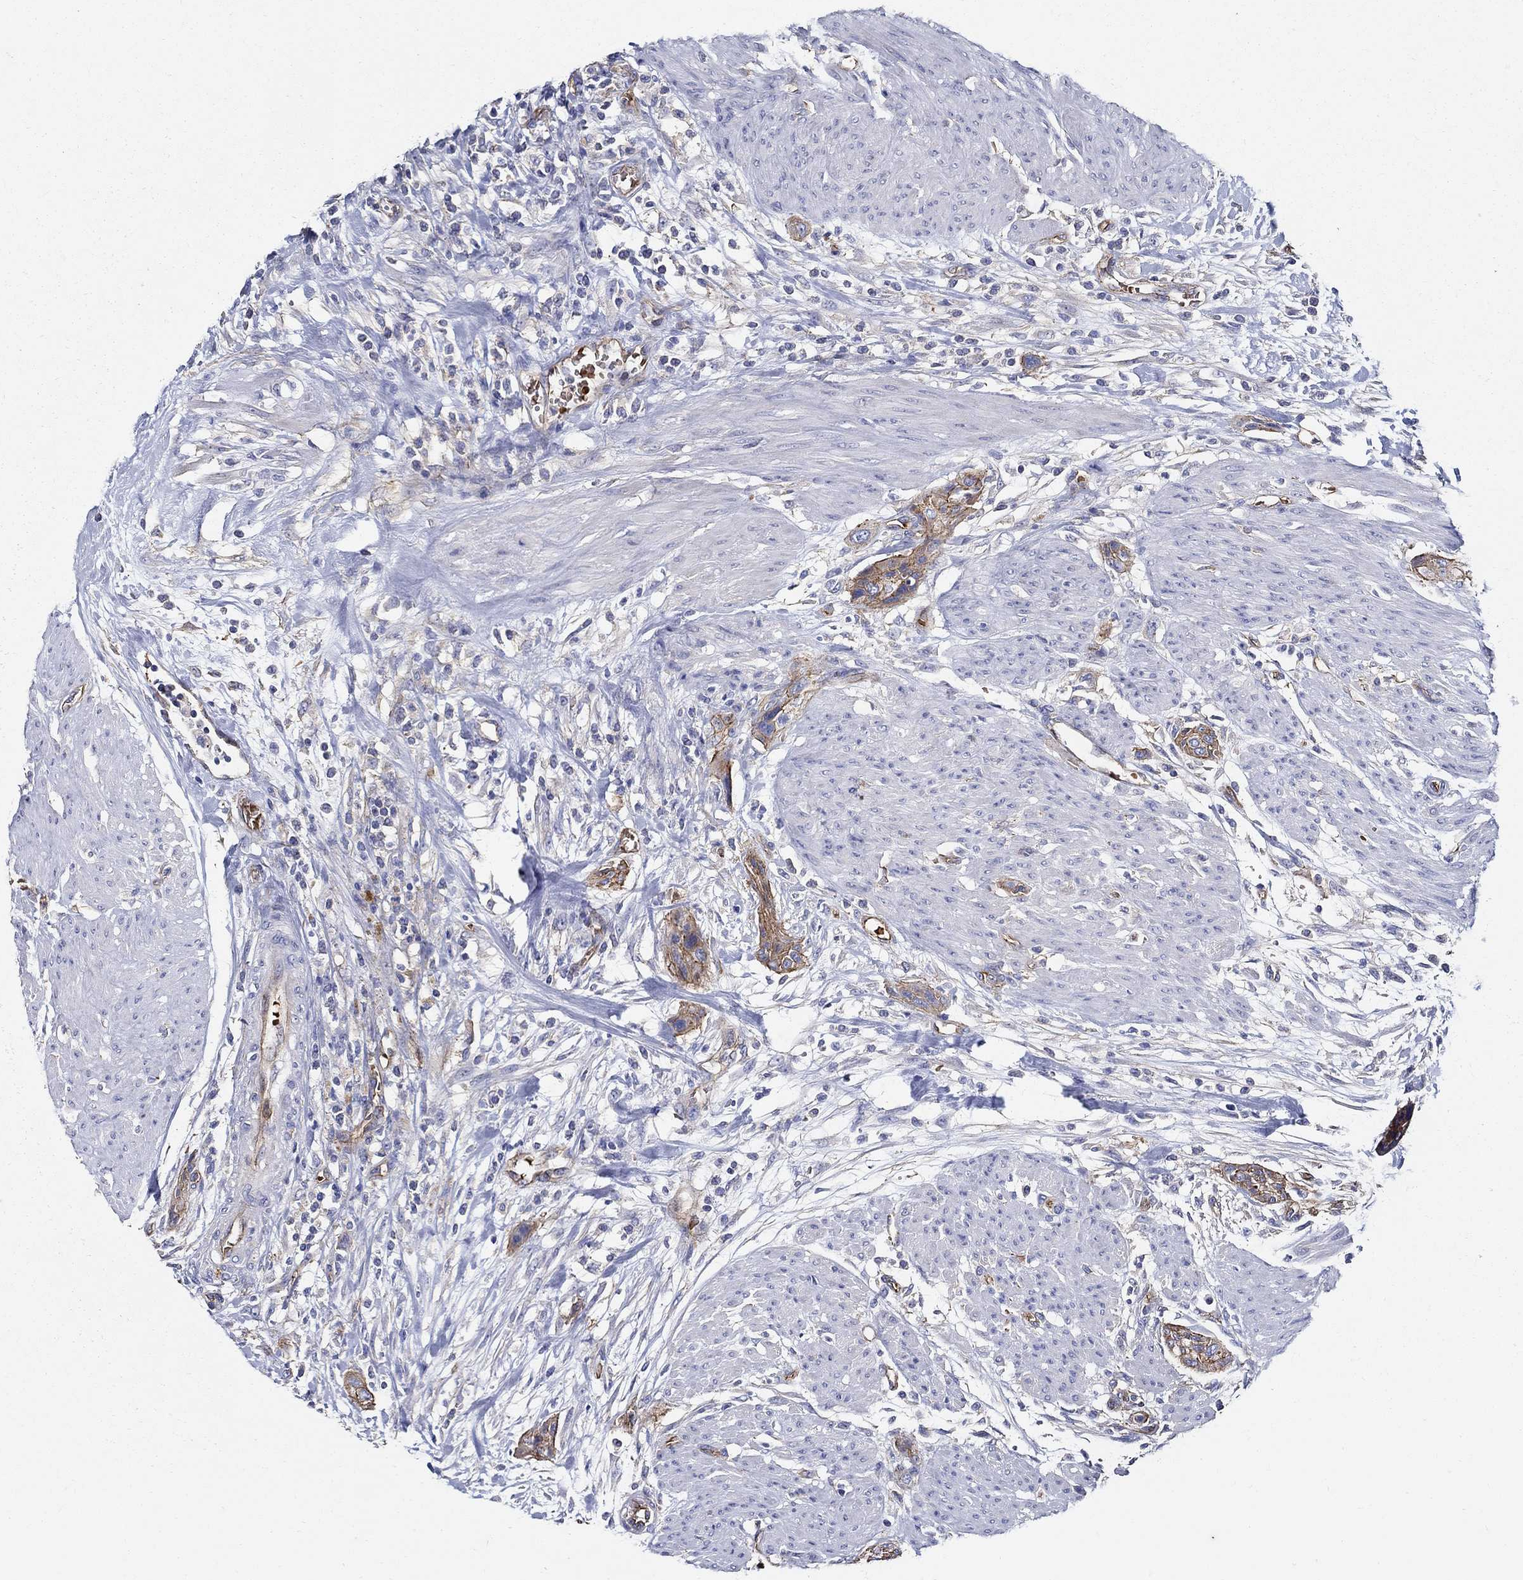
{"staining": {"intensity": "moderate", "quantity": "25%-75%", "location": "cytoplasmic/membranous"}, "tissue": "urothelial cancer", "cell_type": "Tumor cells", "image_type": "cancer", "snomed": [{"axis": "morphology", "description": "Urothelial carcinoma, High grade"}, {"axis": "topography", "description": "Urinary bladder"}], "caption": "This is an image of immunohistochemistry staining of high-grade urothelial carcinoma, which shows moderate positivity in the cytoplasmic/membranous of tumor cells.", "gene": "APBB3", "patient": {"sex": "male", "age": 35}}